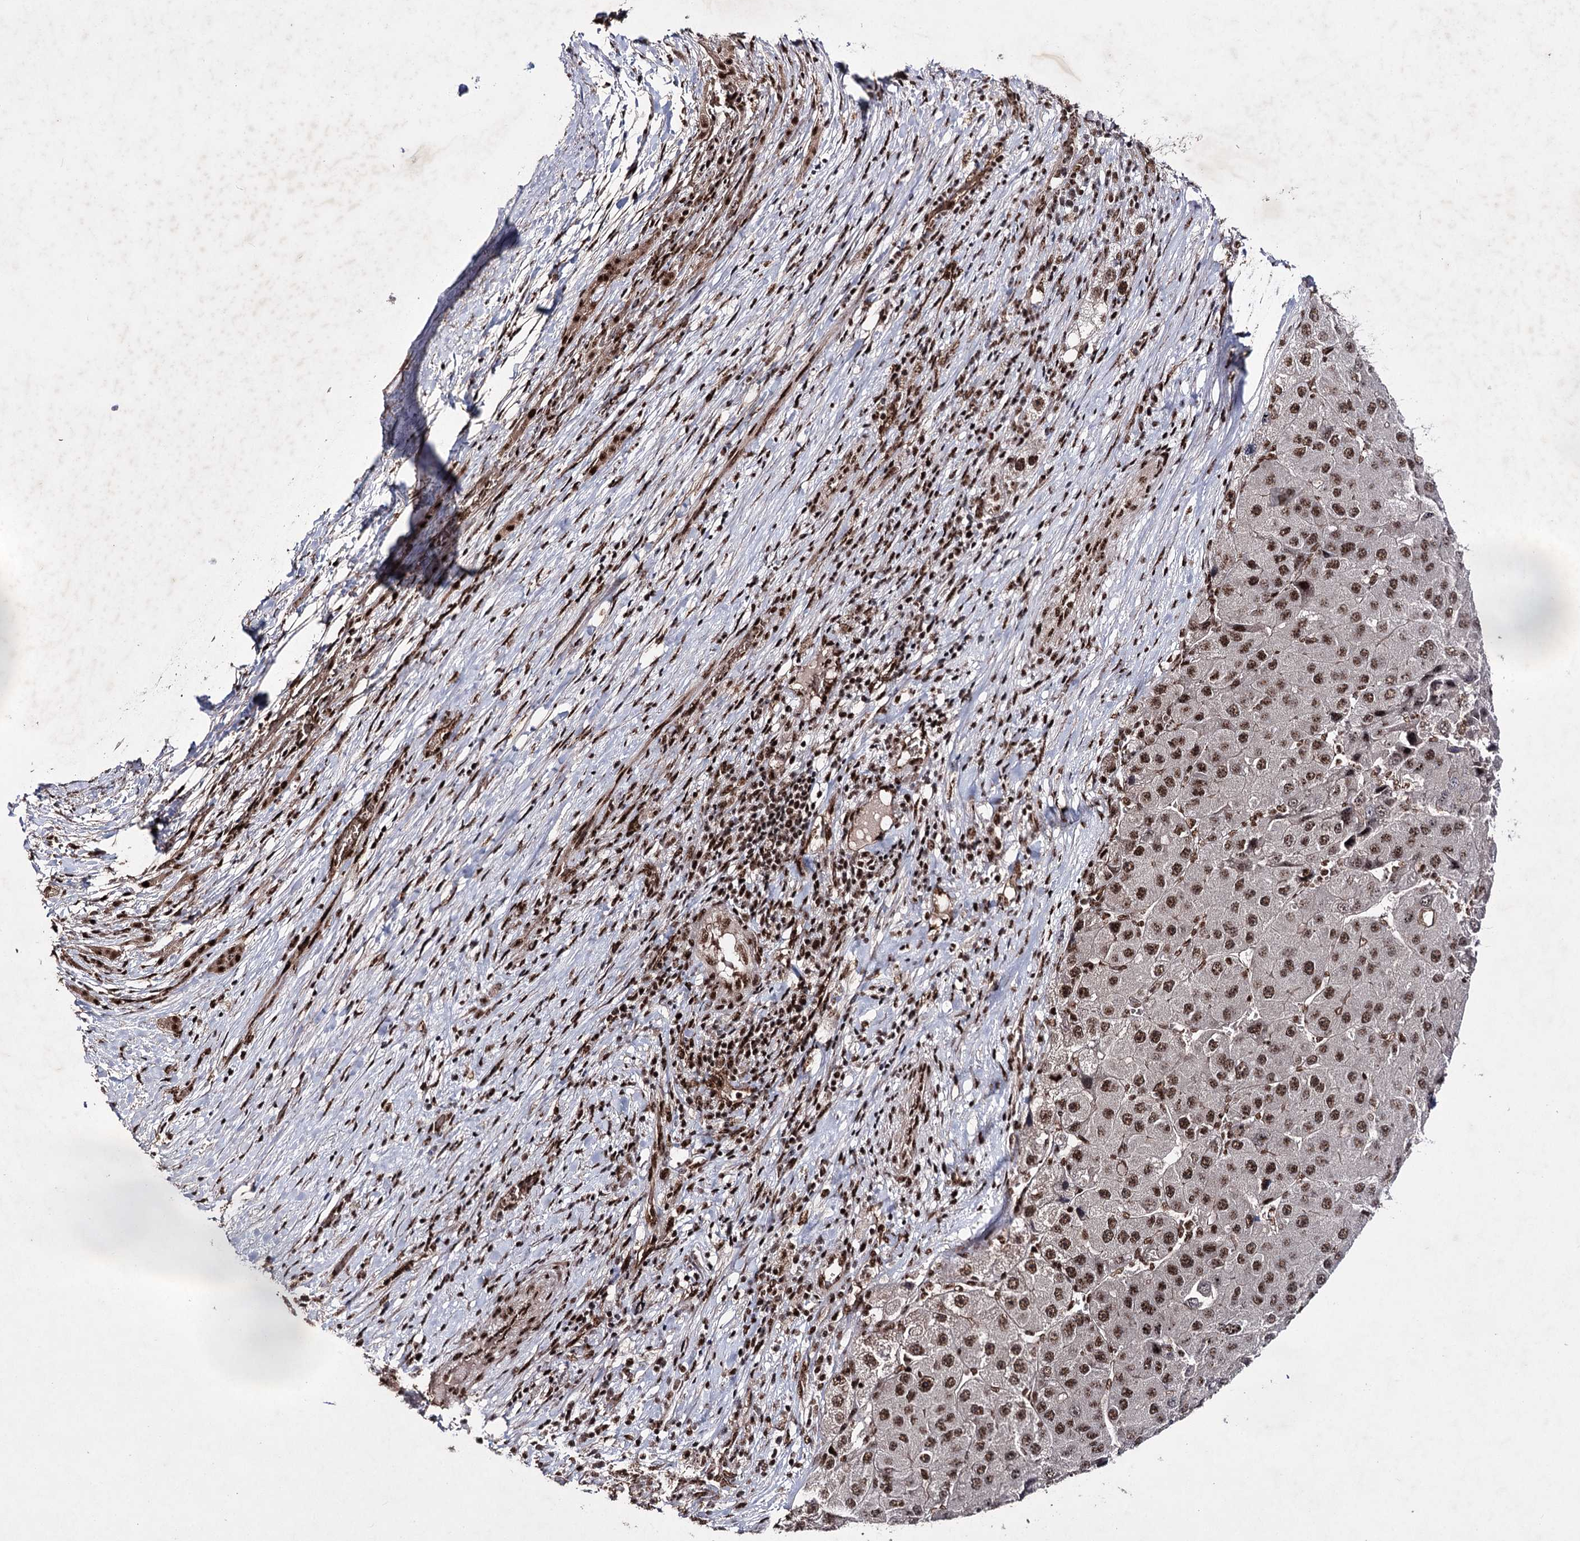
{"staining": {"intensity": "strong", "quantity": ">75%", "location": "nuclear"}, "tissue": "liver cancer", "cell_type": "Tumor cells", "image_type": "cancer", "snomed": [{"axis": "morphology", "description": "Carcinoma, Hepatocellular, NOS"}, {"axis": "topography", "description": "Liver"}], "caption": "Brown immunohistochemical staining in hepatocellular carcinoma (liver) demonstrates strong nuclear staining in approximately >75% of tumor cells.", "gene": "PRPF40A", "patient": {"sex": "female", "age": 73}}